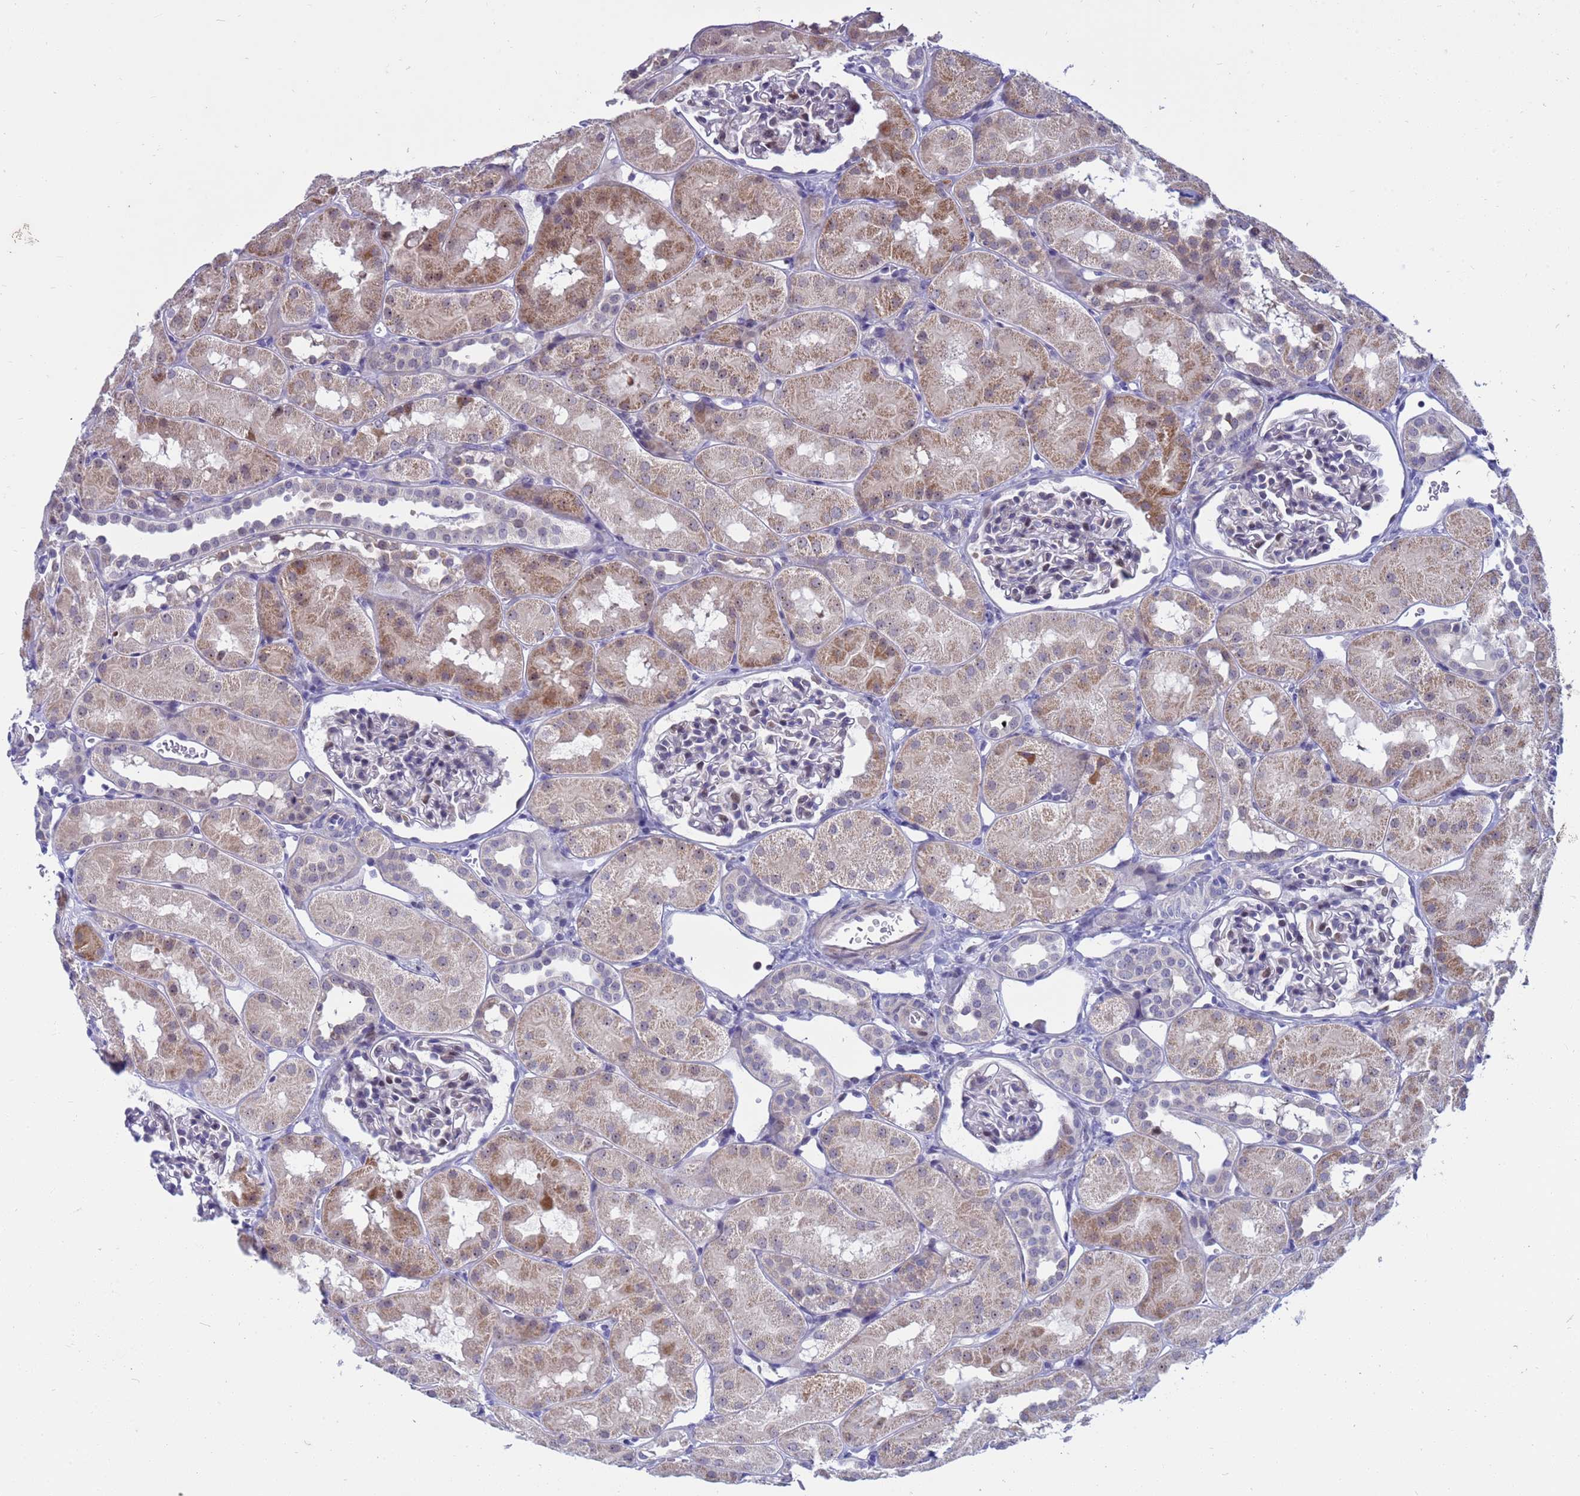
{"staining": {"intensity": "weak", "quantity": "<25%", "location": "nuclear"}, "tissue": "kidney", "cell_type": "Cells in glomeruli", "image_type": "normal", "snomed": [{"axis": "morphology", "description": "Normal tissue, NOS"}, {"axis": "topography", "description": "Kidney"}, {"axis": "topography", "description": "Urinary bladder"}], "caption": "A high-resolution image shows immunohistochemistry staining of benign kidney, which shows no significant positivity in cells in glomeruli. The staining is performed using DAB (3,3'-diaminobenzidine) brown chromogen with nuclei counter-stained in using hematoxylin.", "gene": "LRATD1", "patient": {"sex": "male", "age": 16}}